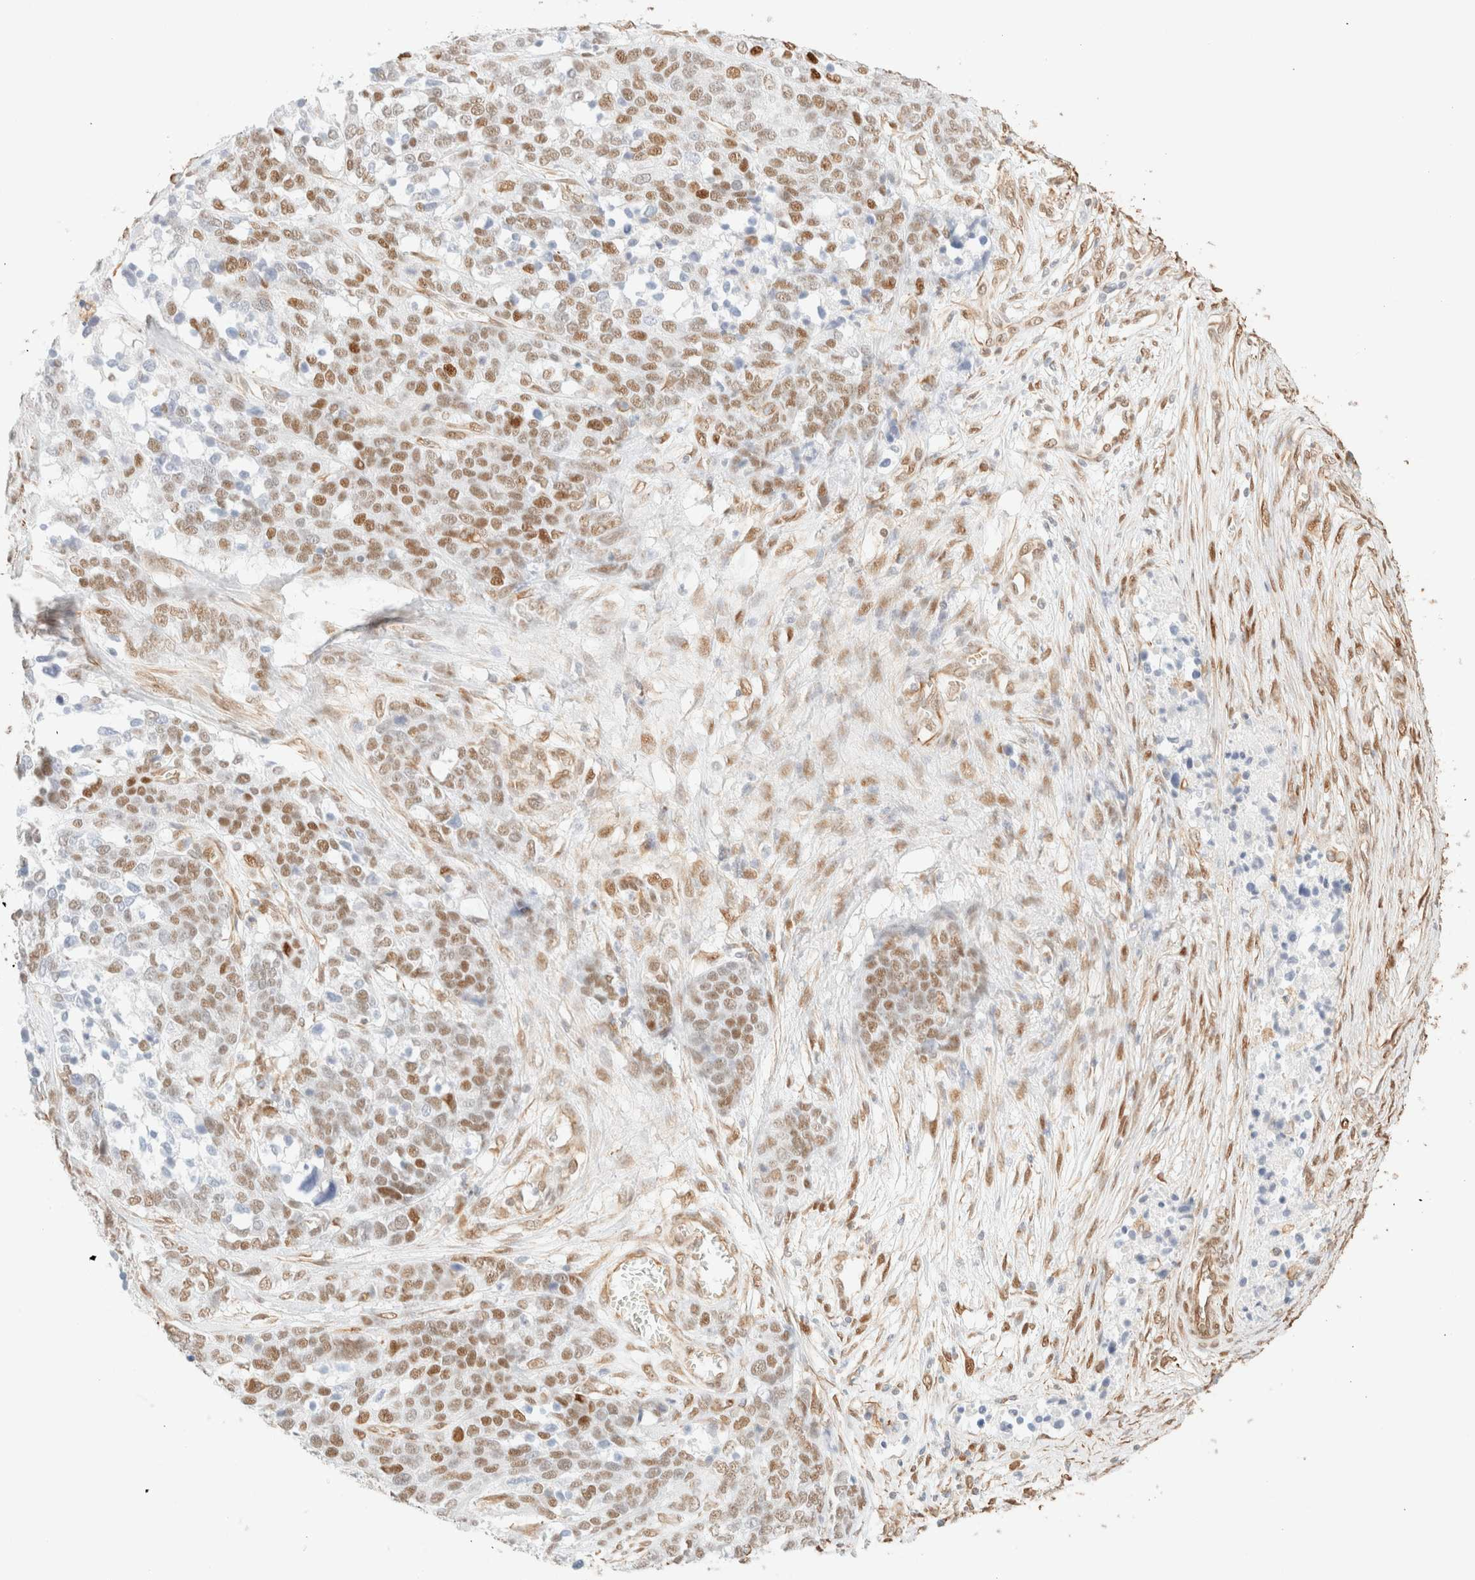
{"staining": {"intensity": "moderate", "quantity": ">75%", "location": "nuclear"}, "tissue": "ovarian cancer", "cell_type": "Tumor cells", "image_type": "cancer", "snomed": [{"axis": "morphology", "description": "Cystadenocarcinoma, serous, NOS"}, {"axis": "topography", "description": "Ovary"}], "caption": "The photomicrograph exhibits immunohistochemical staining of ovarian serous cystadenocarcinoma. There is moderate nuclear positivity is appreciated in approximately >75% of tumor cells. (DAB = brown stain, brightfield microscopy at high magnification).", "gene": "ZSCAN18", "patient": {"sex": "female", "age": 44}}